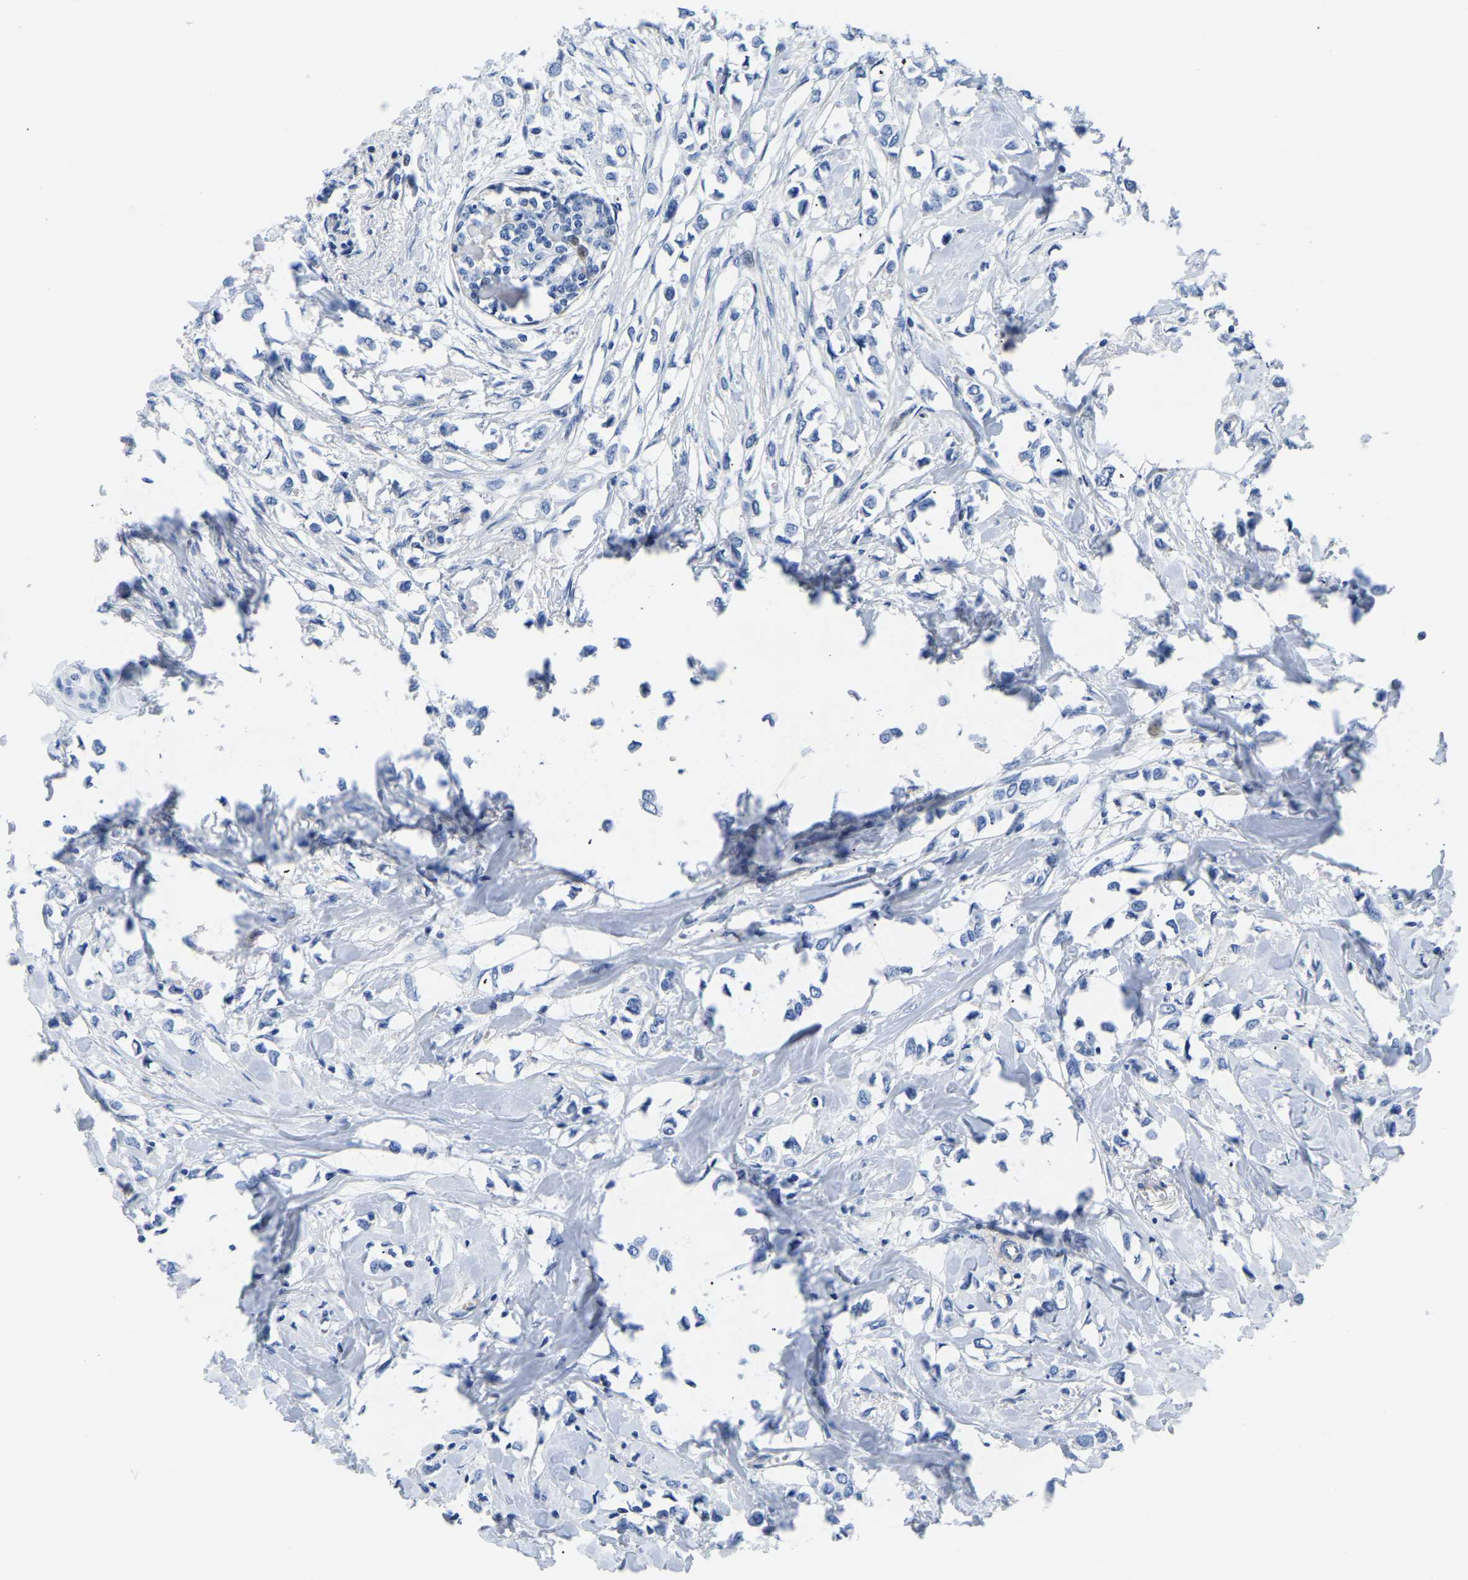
{"staining": {"intensity": "negative", "quantity": "none", "location": "none"}, "tissue": "breast cancer", "cell_type": "Tumor cells", "image_type": "cancer", "snomed": [{"axis": "morphology", "description": "Lobular carcinoma"}, {"axis": "topography", "description": "Breast"}], "caption": "Human breast lobular carcinoma stained for a protein using immunohistochemistry (IHC) demonstrates no staining in tumor cells.", "gene": "UPK3A", "patient": {"sex": "female", "age": 51}}